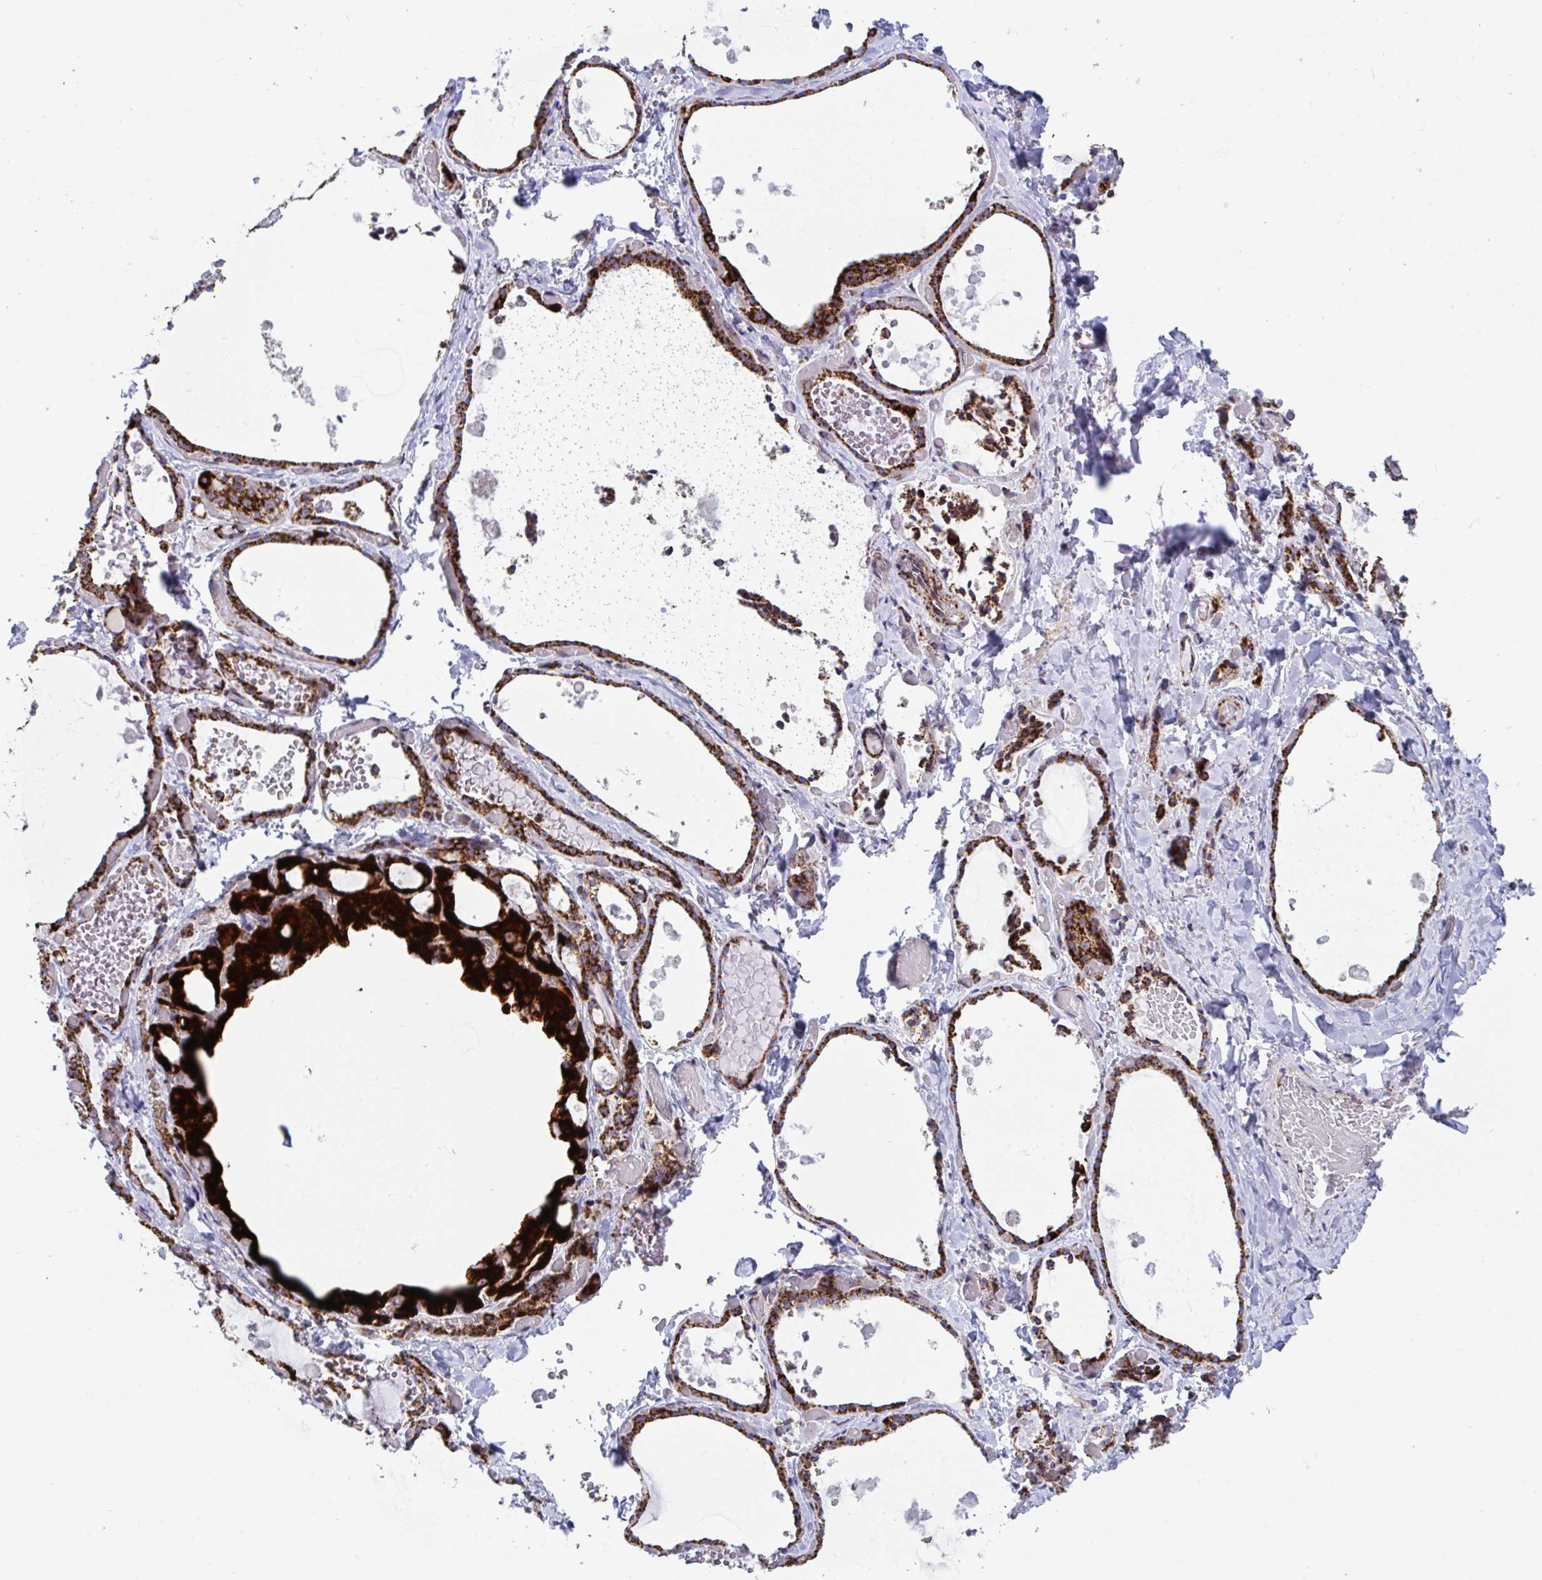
{"staining": {"intensity": "strong", "quantity": ">75%", "location": "cytoplasmic/membranous"}, "tissue": "thyroid gland", "cell_type": "Glandular cells", "image_type": "normal", "snomed": [{"axis": "morphology", "description": "Normal tissue, NOS"}, {"axis": "topography", "description": "Thyroid gland"}], "caption": "Immunohistochemical staining of unremarkable human thyroid gland shows >75% levels of strong cytoplasmic/membranous protein staining in approximately >75% of glandular cells.", "gene": "ATP5MJ", "patient": {"sex": "female", "age": 56}}